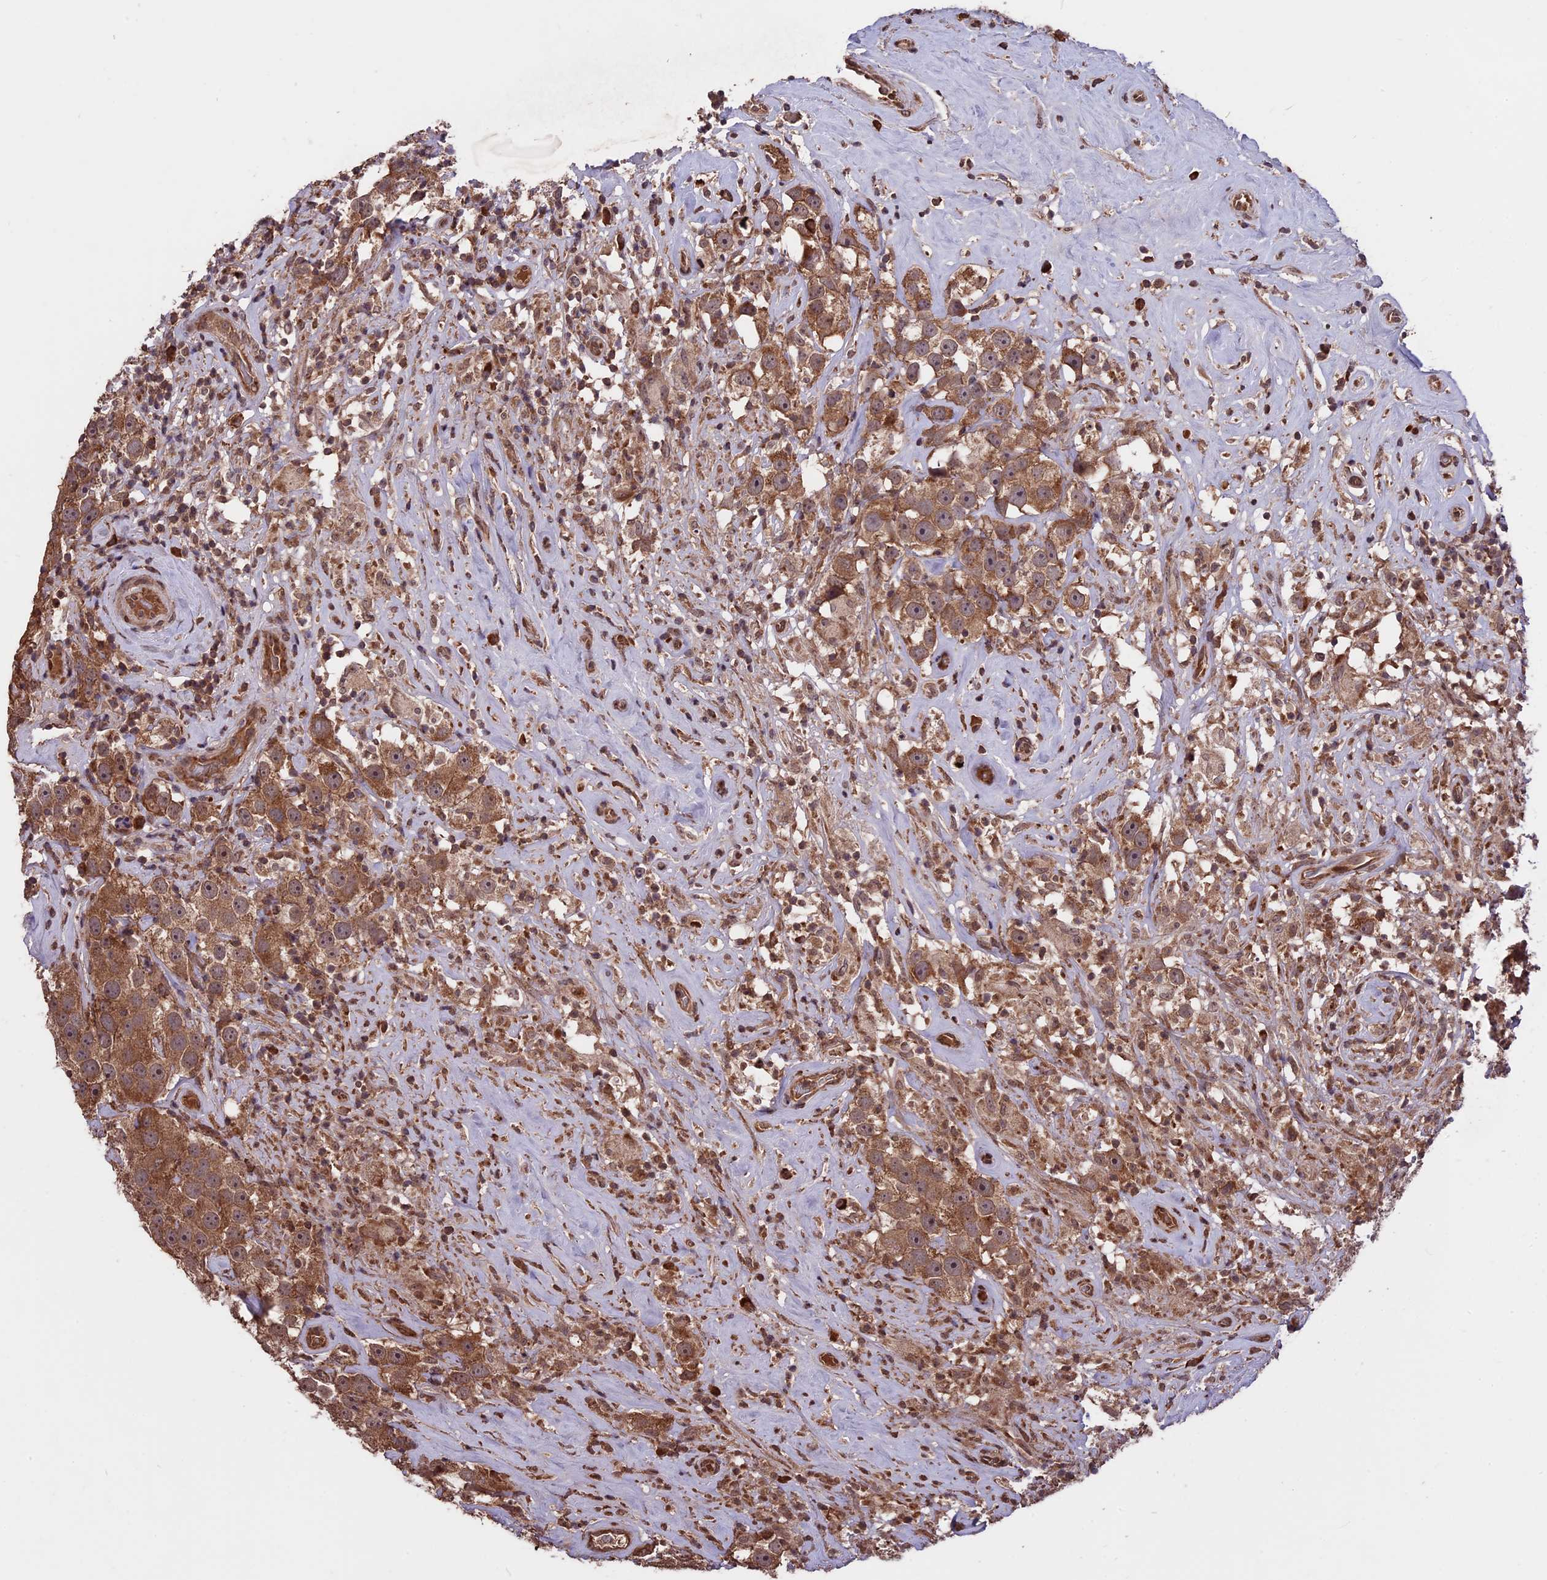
{"staining": {"intensity": "strong", "quantity": ">75%", "location": "cytoplasmic/membranous,nuclear"}, "tissue": "testis cancer", "cell_type": "Tumor cells", "image_type": "cancer", "snomed": [{"axis": "morphology", "description": "Seminoma, NOS"}, {"axis": "topography", "description": "Testis"}], "caption": "This micrograph exhibits immunohistochemistry (IHC) staining of human testis seminoma, with high strong cytoplasmic/membranous and nuclear positivity in about >75% of tumor cells.", "gene": "ZNF598", "patient": {"sex": "male", "age": 49}}